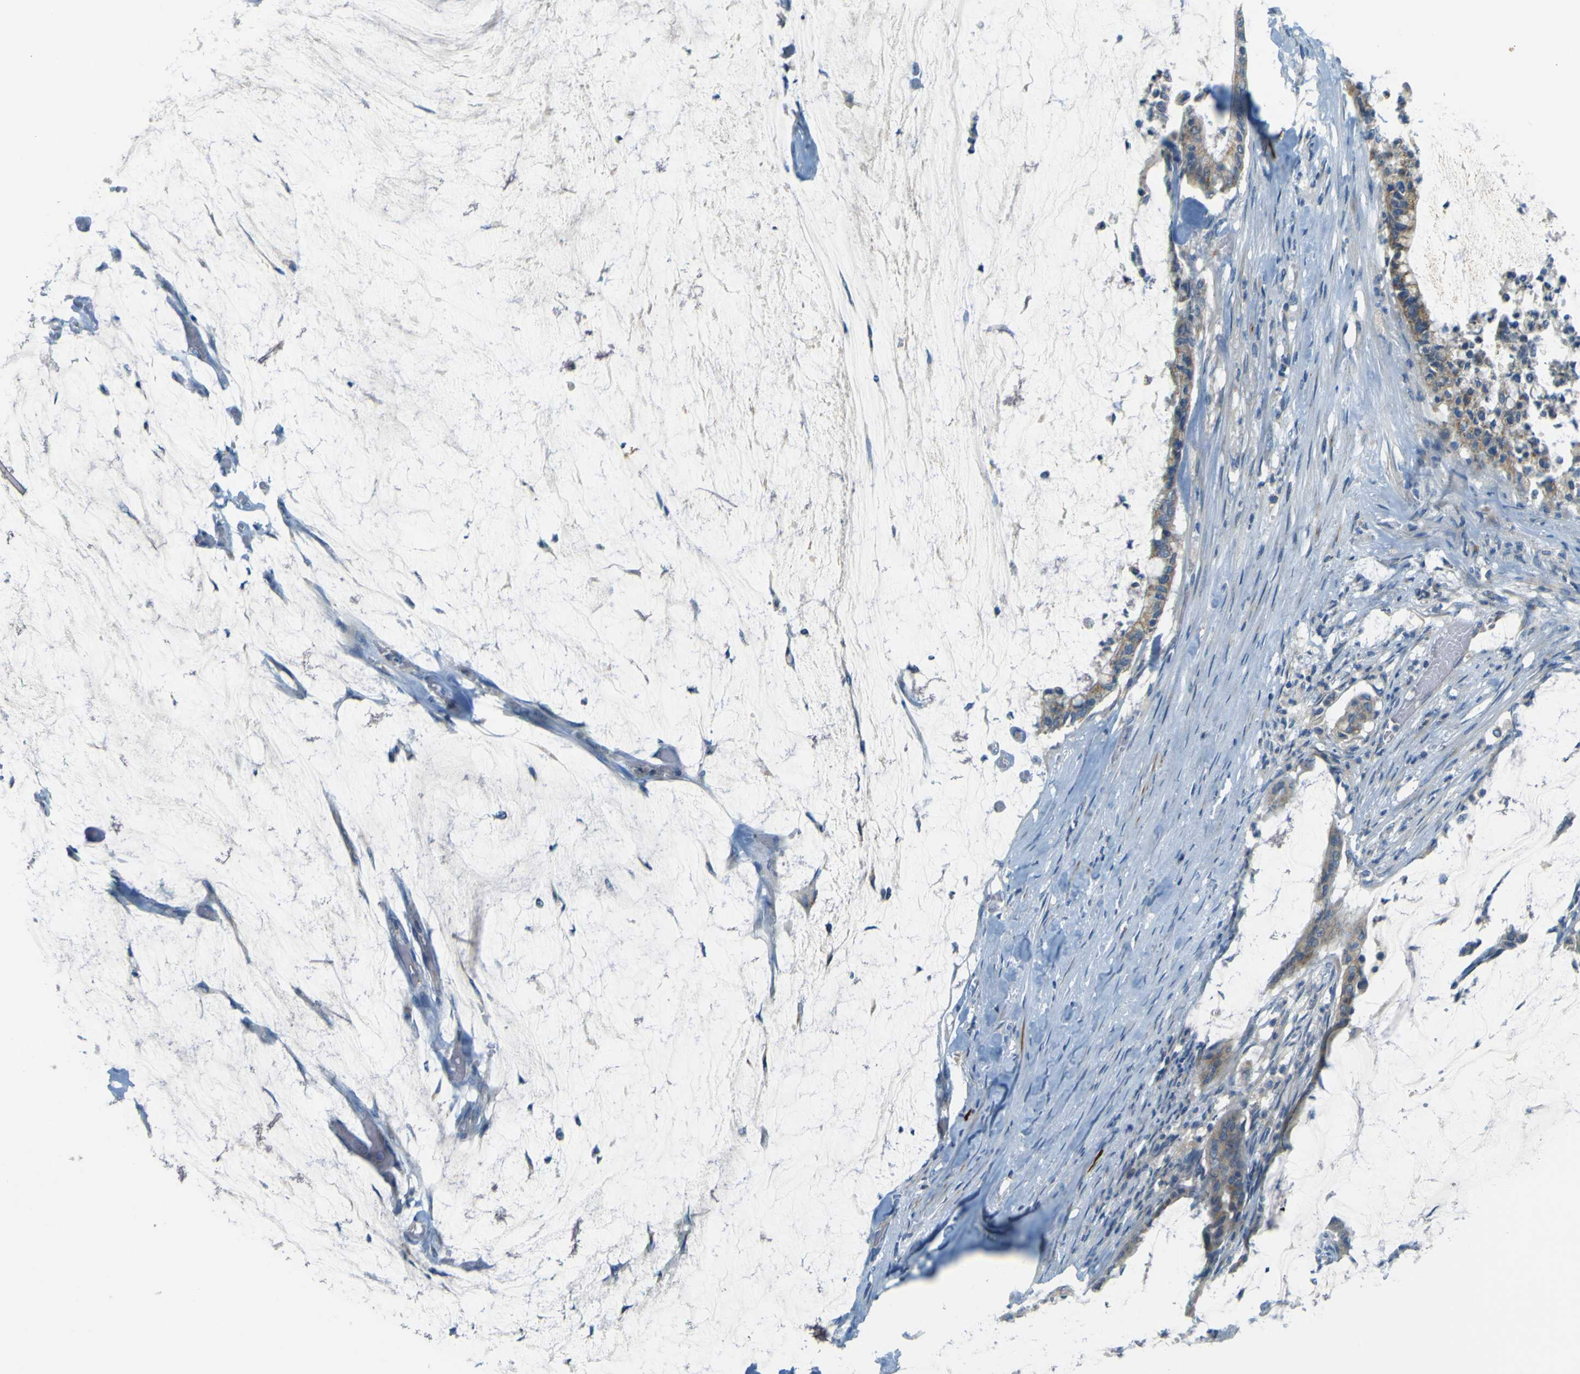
{"staining": {"intensity": "weak", "quantity": ">75%", "location": "cytoplasmic/membranous"}, "tissue": "pancreatic cancer", "cell_type": "Tumor cells", "image_type": "cancer", "snomed": [{"axis": "morphology", "description": "Adenocarcinoma, NOS"}, {"axis": "topography", "description": "Pancreas"}], "caption": "A brown stain labels weak cytoplasmic/membranous positivity of a protein in pancreatic cancer (adenocarcinoma) tumor cells. (Stains: DAB in brown, nuclei in blue, Microscopy: brightfield microscopy at high magnification).", "gene": "FKTN", "patient": {"sex": "male", "age": 41}}